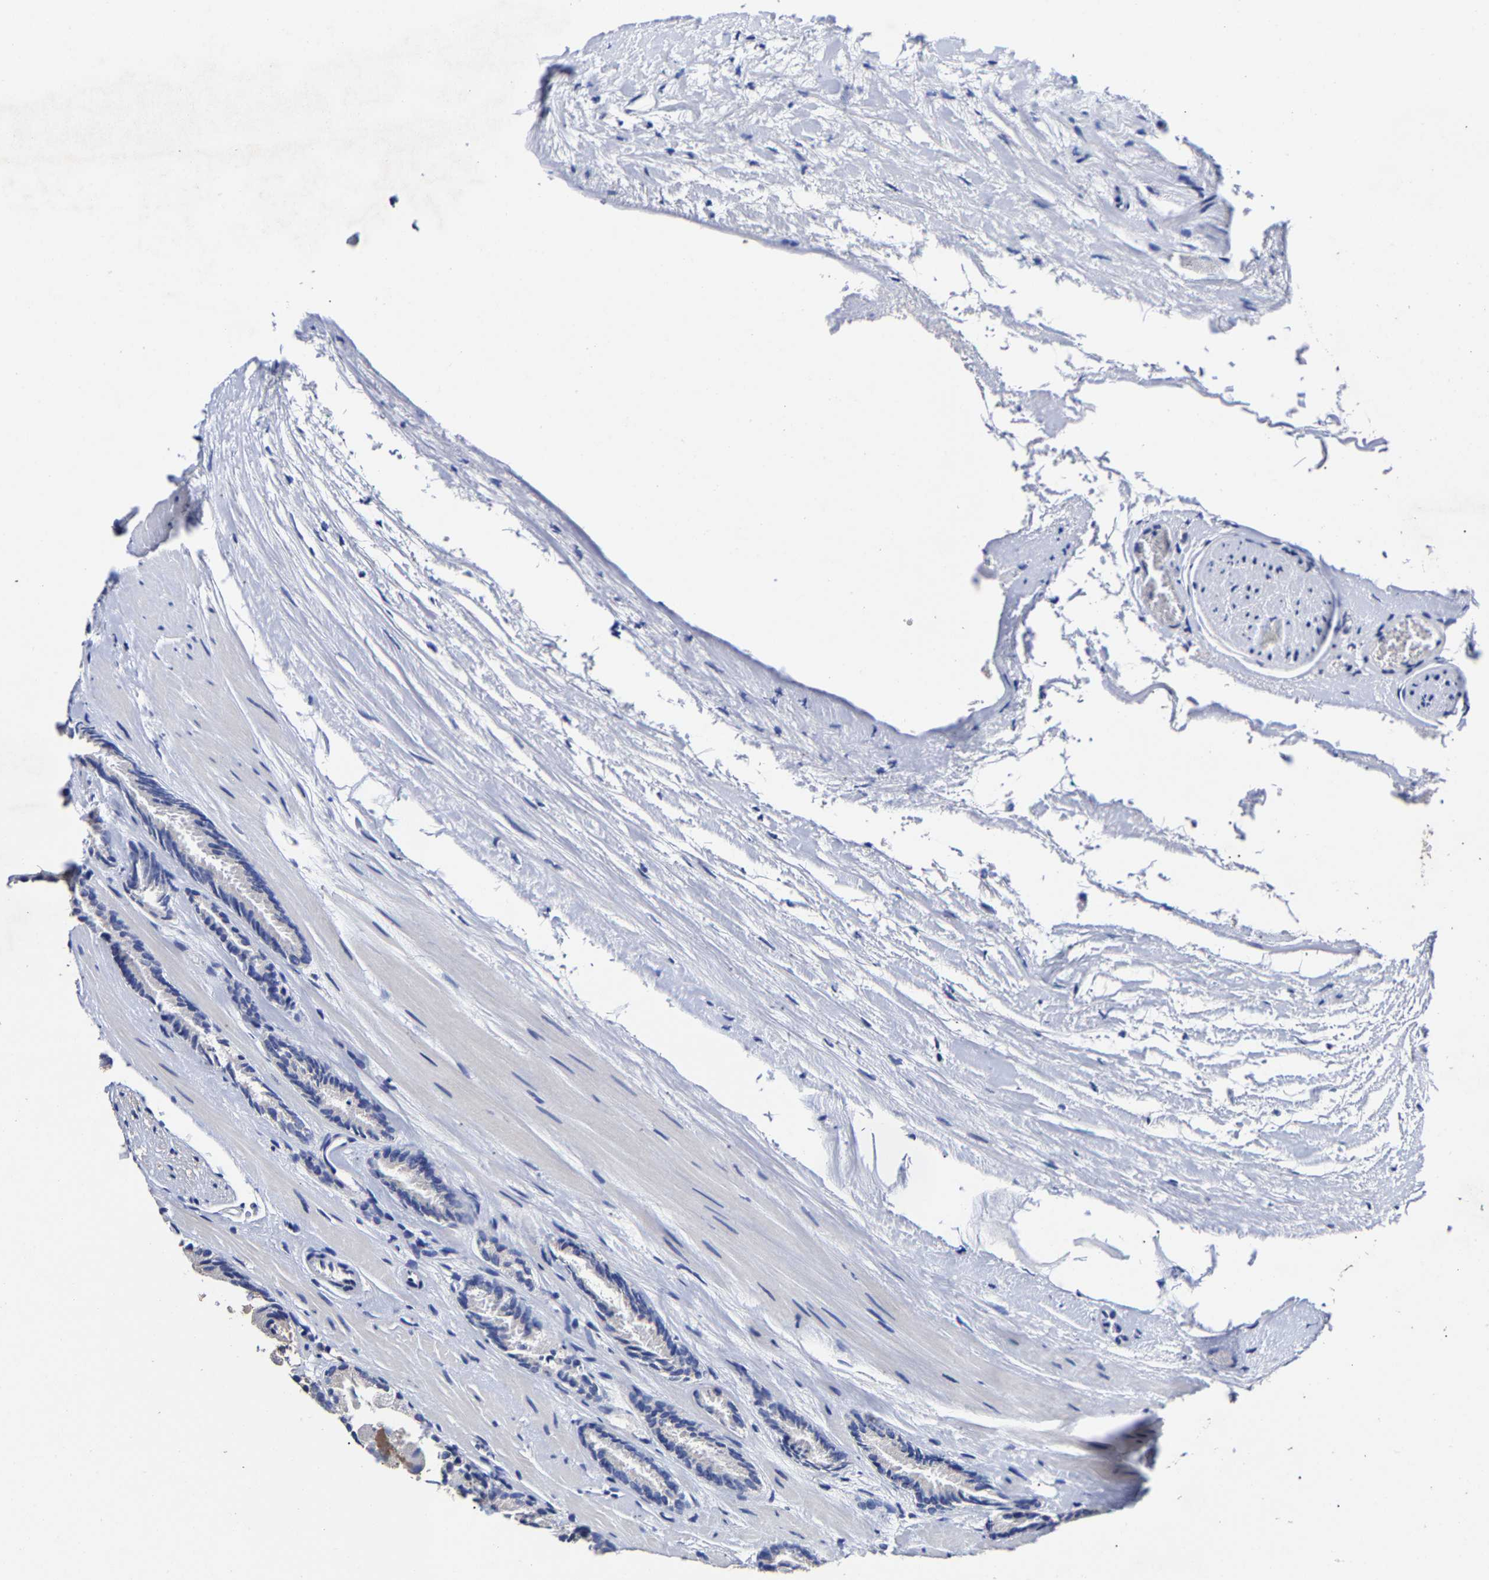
{"staining": {"intensity": "strong", "quantity": "25%-75%", "location": "cytoplasmic/membranous"}, "tissue": "prostate cancer", "cell_type": "Tumor cells", "image_type": "cancer", "snomed": [{"axis": "morphology", "description": "Adenocarcinoma, Low grade"}, {"axis": "topography", "description": "Prostate"}], "caption": "A micrograph of prostate low-grade adenocarcinoma stained for a protein exhibits strong cytoplasmic/membranous brown staining in tumor cells. The protein of interest is stained brown, and the nuclei are stained in blue (DAB (3,3'-diaminobenzidine) IHC with brightfield microscopy, high magnification).", "gene": "AASS", "patient": {"sex": "male", "age": 51}}